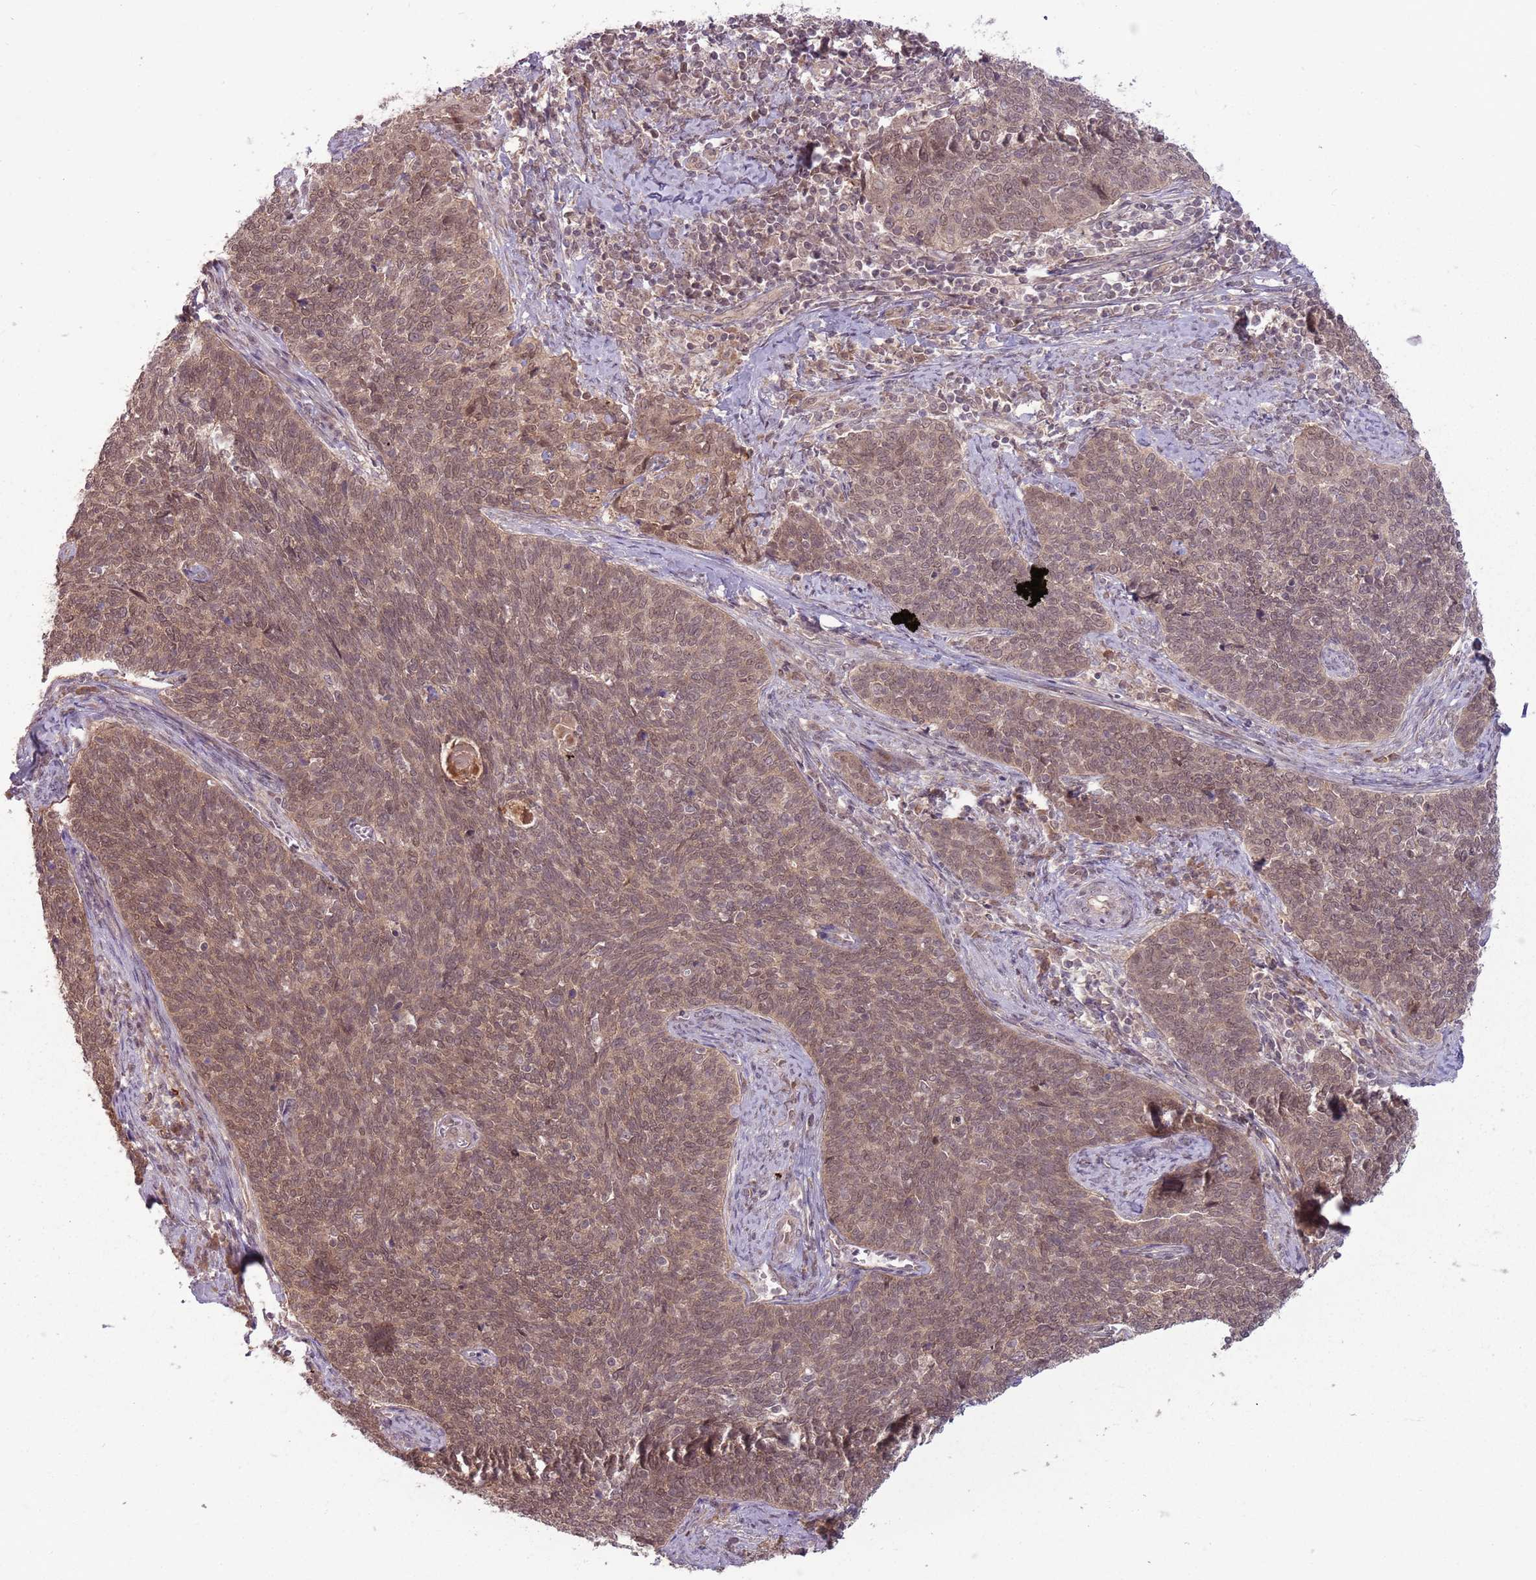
{"staining": {"intensity": "moderate", "quantity": ">75%", "location": "cytoplasmic/membranous"}, "tissue": "cervical cancer", "cell_type": "Tumor cells", "image_type": "cancer", "snomed": [{"axis": "morphology", "description": "Squamous cell carcinoma, NOS"}, {"axis": "topography", "description": "Cervix"}], "caption": "Approximately >75% of tumor cells in squamous cell carcinoma (cervical) show moderate cytoplasmic/membranous protein positivity as visualized by brown immunohistochemical staining.", "gene": "ADAMTS3", "patient": {"sex": "female", "age": 39}}